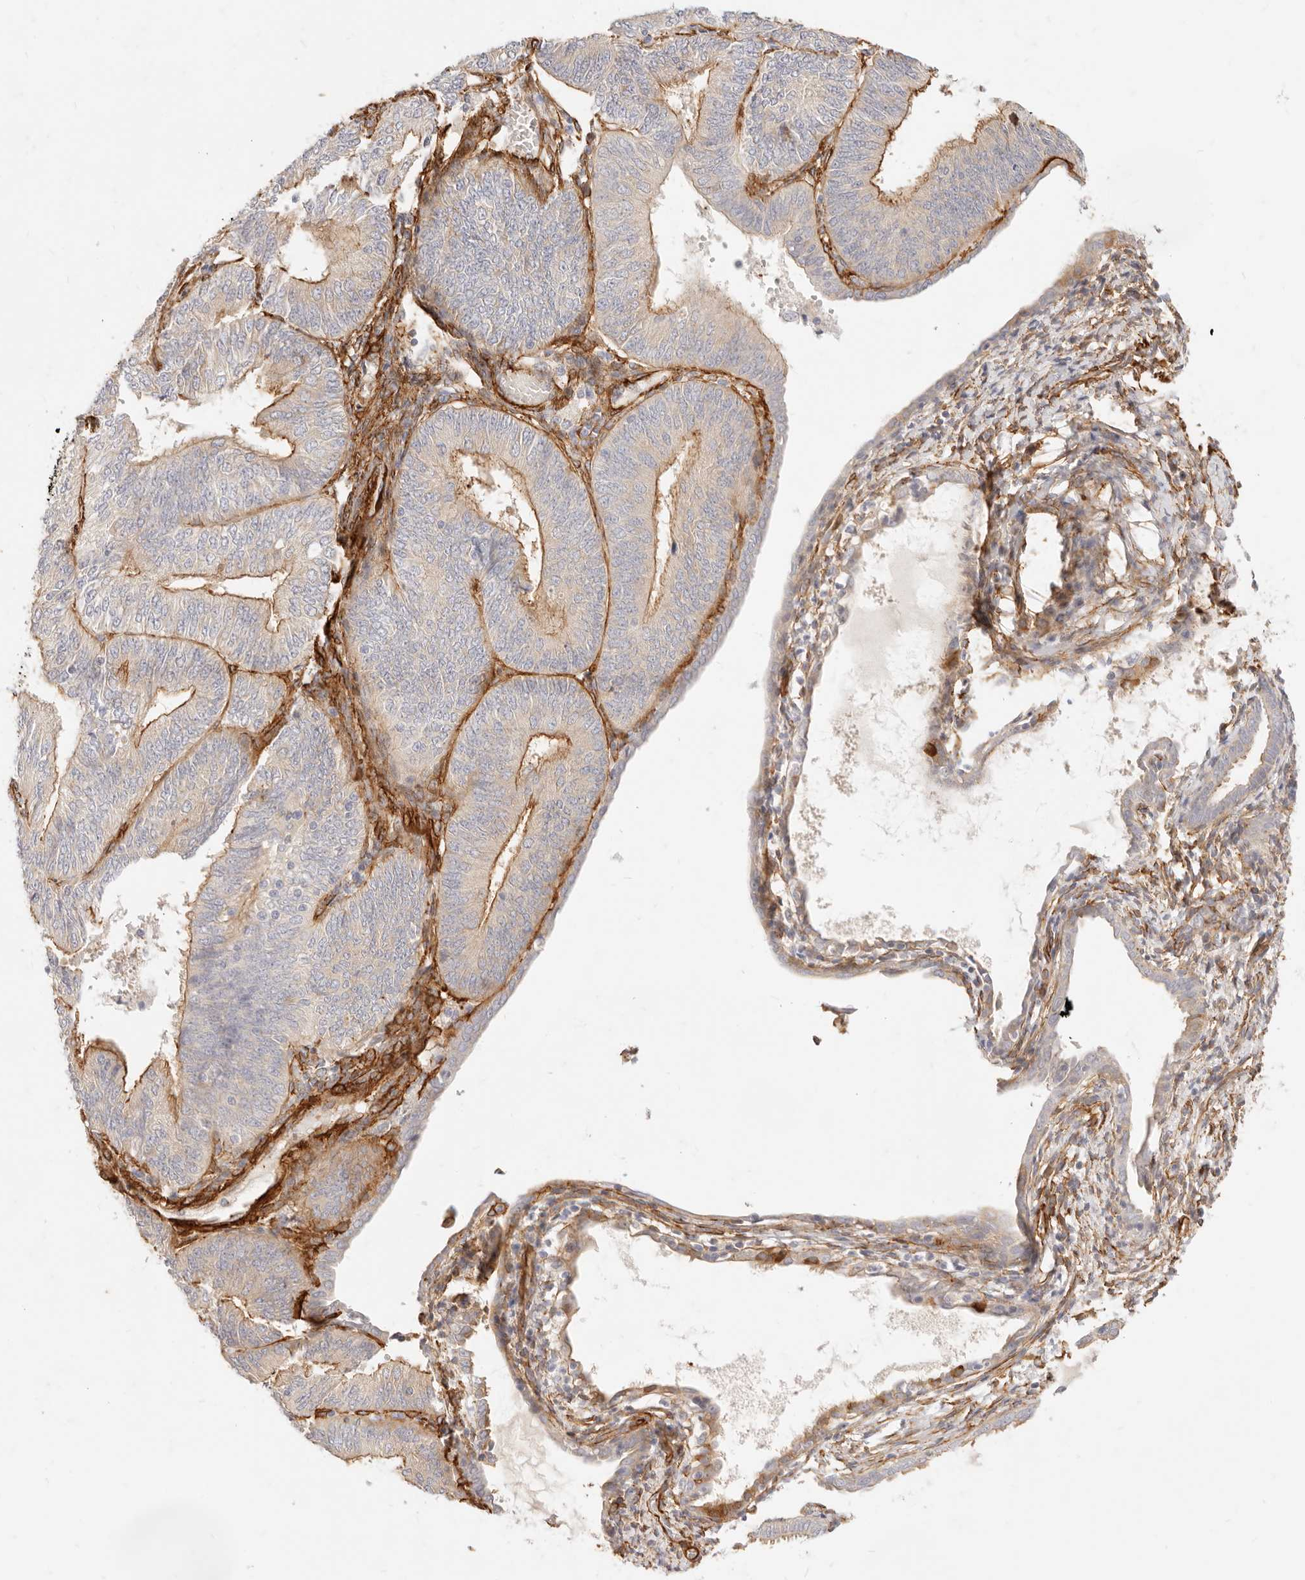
{"staining": {"intensity": "moderate", "quantity": "<25%", "location": "cytoplasmic/membranous"}, "tissue": "endometrial cancer", "cell_type": "Tumor cells", "image_type": "cancer", "snomed": [{"axis": "morphology", "description": "Adenocarcinoma, NOS"}, {"axis": "topography", "description": "Endometrium"}], "caption": "Endometrial cancer (adenocarcinoma) stained for a protein (brown) exhibits moderate cytoplasmic/membranous positive positivity in about <25% of tumor cells.", "gene": "TMTC2", "patient": {"sex": "female", "age": 58}}